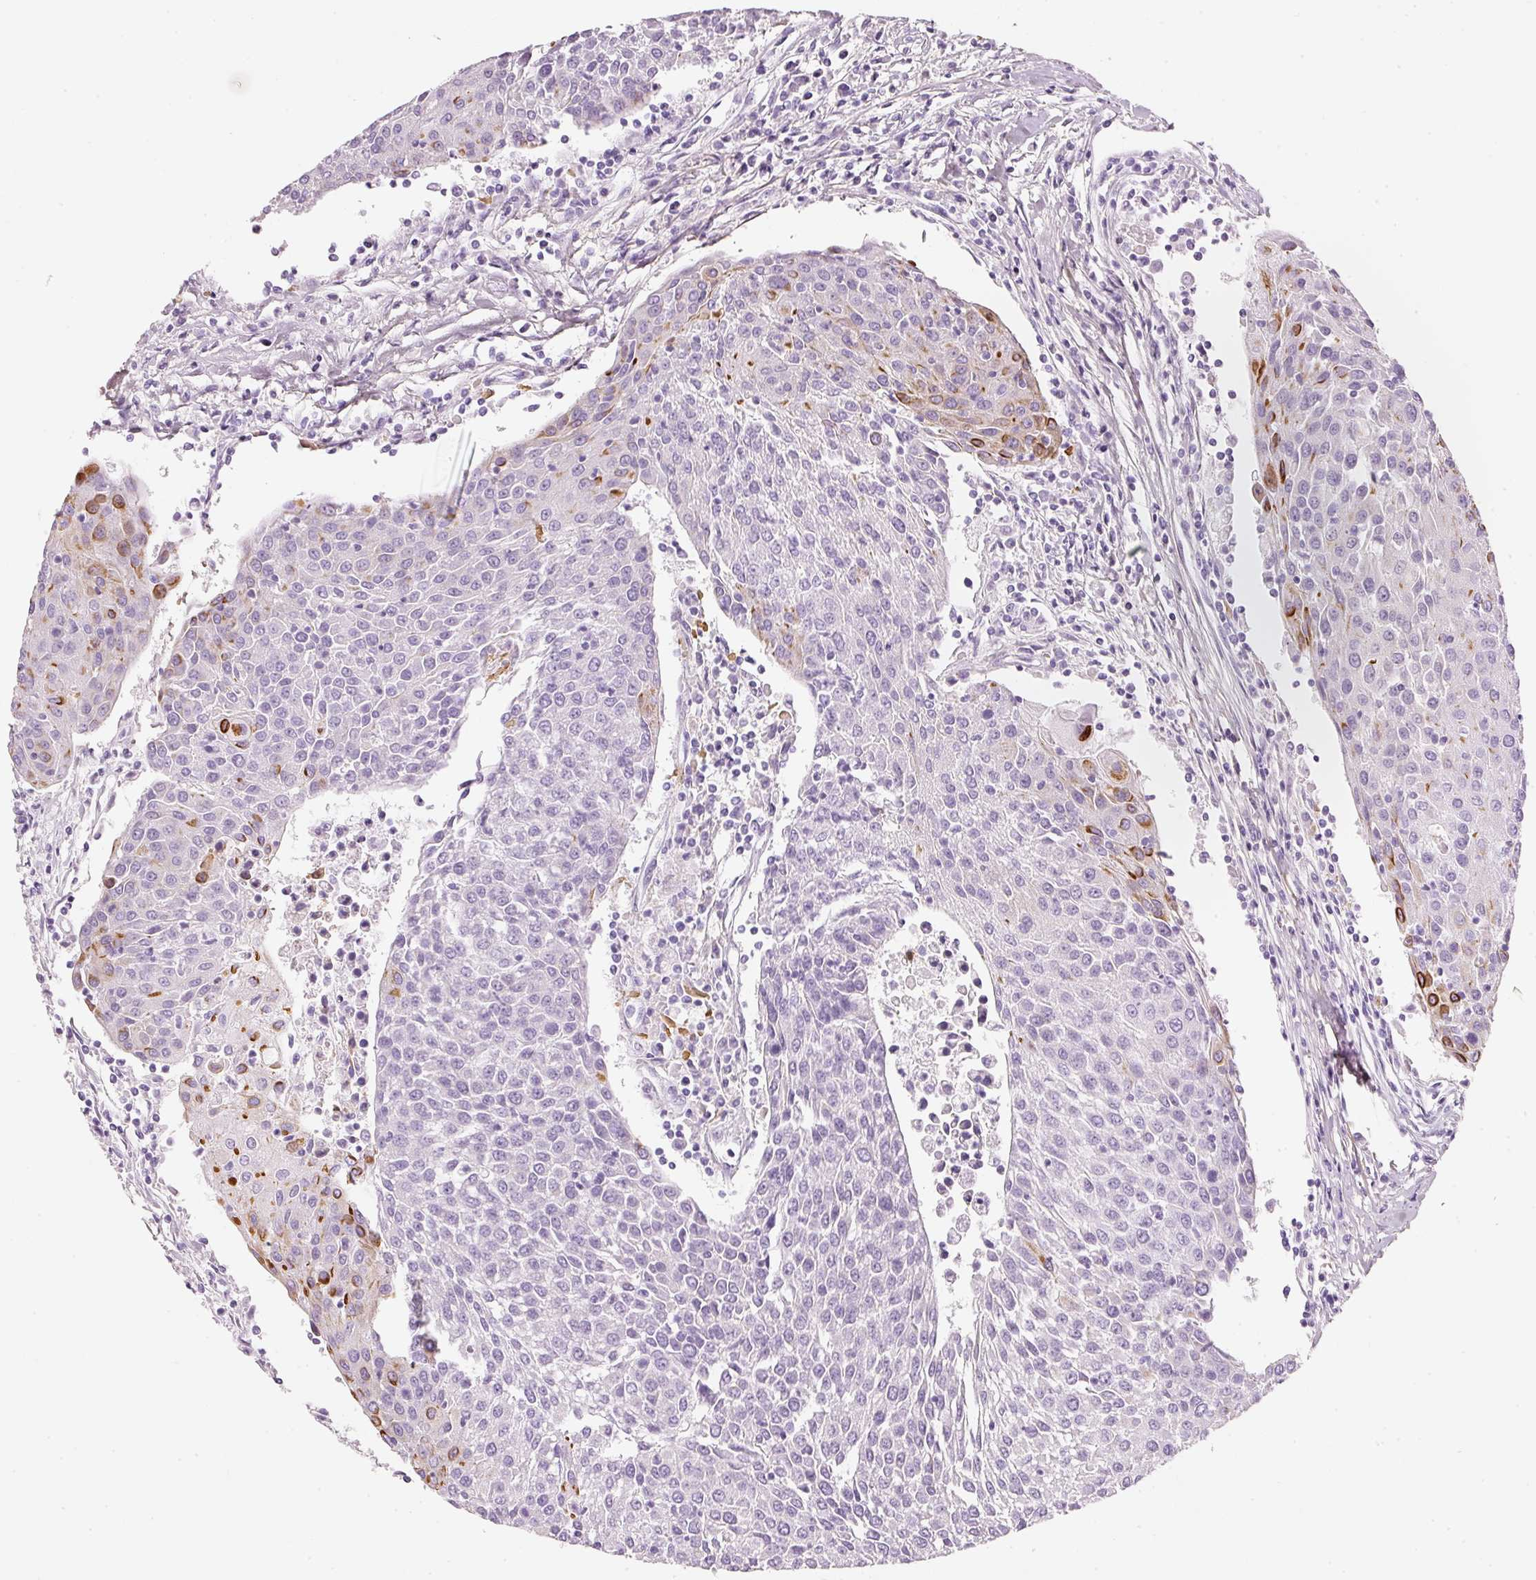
{"staining": {"intensity": "moderate", "quantity": "<25%", "location": "cytoplasmic/membranous"}, "tissue": "urothelial cancer", "cell_type": "Tumor cells", "image_type": "cancer", "snomed": [{"axis": "morphology", "description": "Urothelial carcinoma, High grade"}, {"axis": "topography", "description": "Urinary bladder"}], "caption": "High-grade urothelial carcinoma was stained to show a protein in brown. There is low levels of moderate cytoplasmic/membranous positivity in approximately <25% of tumor cells.", "gene": "PDXDC1", "patient": {"sex": "female", "age": 85}}